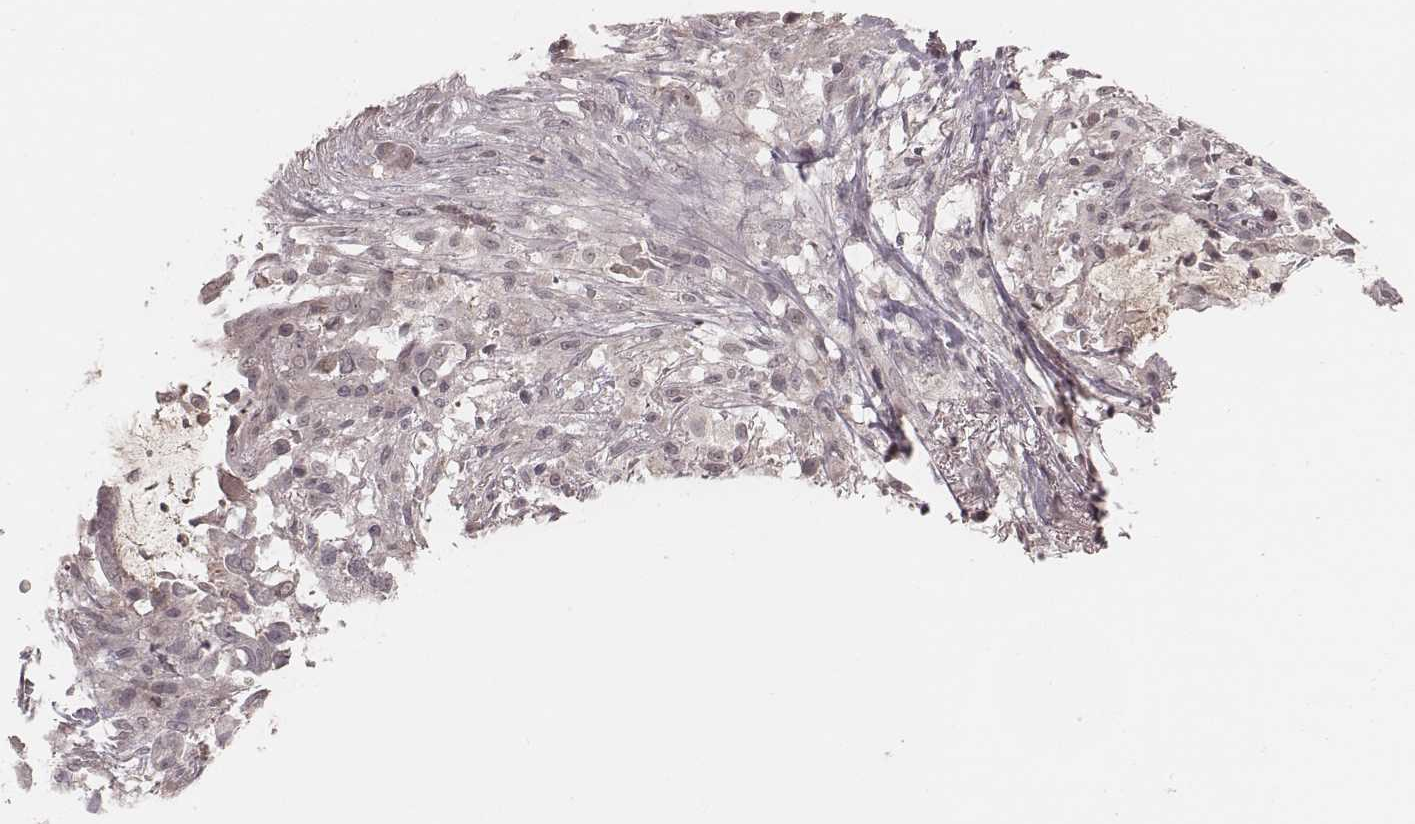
{"staining": {"intensity": "negative", "quantity": "none", "location": "none"}, "tissue": "pancreatic cancer", "cell_type": "Tumor cells", "image_type": "cancer", "snomed": [{"axis": "morphology", "description": "Adenocarcinoma, NOS"}, {"axis": "topography", "description": "Pancreas"}], "caption": "Pancreatic adenocarcinoma was stained to show a protein in brown. There is no significant expression in tumor cells. (DAB immunohistochemistry (IHC) visualized using brightfield microscopy, high magnification).", "gene": "IL5", "patient": {"sex": "male", "age": 61}}